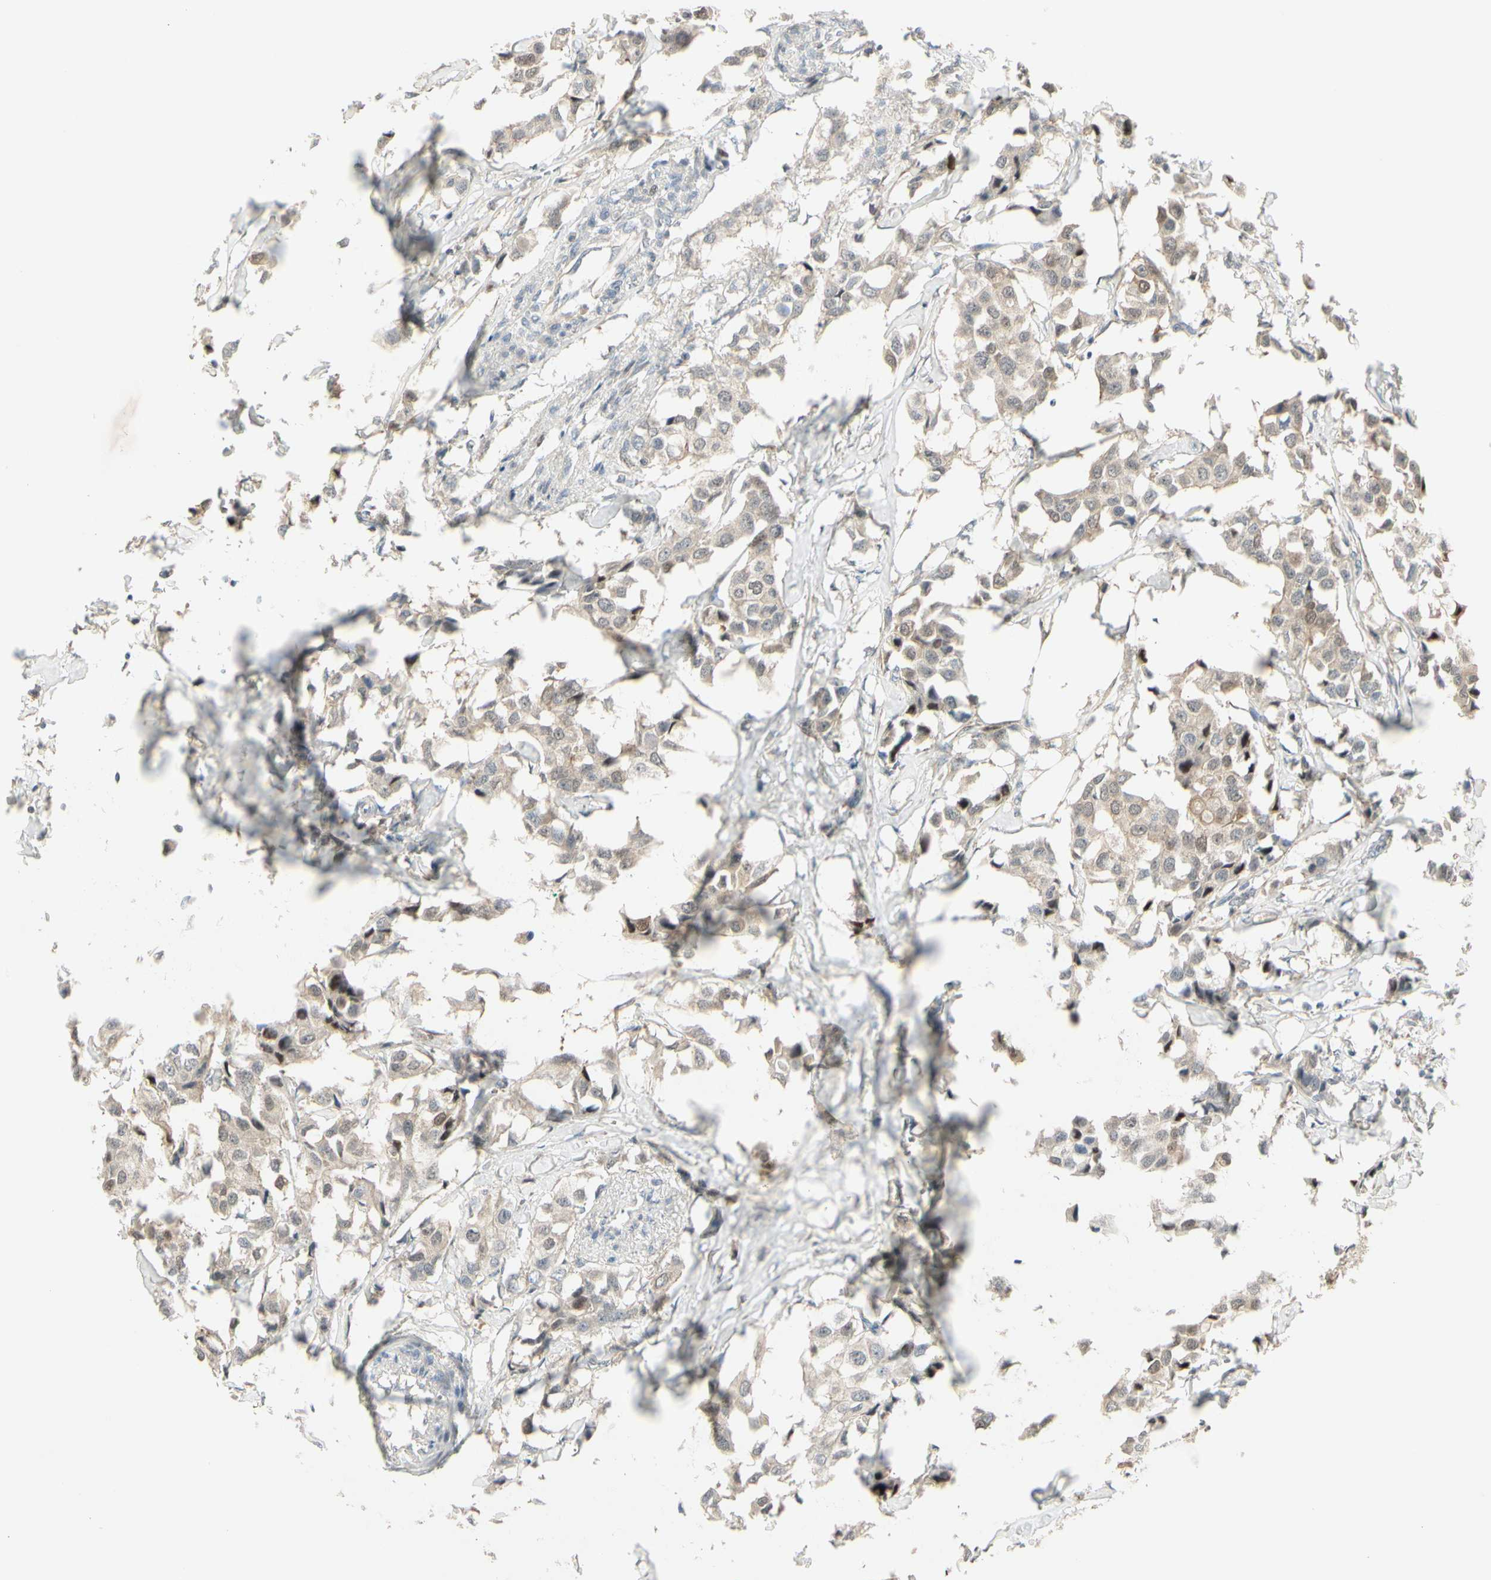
{"staining": {"intensity": "weak", "quantity": "25%-75%", "location": "cytoplasmic/membranous"}, "tissue": "breast cancer", "cell_type": "Tumor cells", "image_type": "cancer", "snomed": [{"axis": "morphology", "description": "Duct carcinoma"}, {"axis": "topography", "description": "Breast"}], "caption": "Immunohistochemistry (IHC) staining of breast cancer (invasive ductal carcinoma), which demonstrates low levels of weak cytoplasmic/membranous expression in approximately 25%-75% of tumor cells indicating weak cytoplasmic/membranous protein expression. The staining was performed using DAB (brown) for protein detection and nuclei were counterstained in hematoxylin (blue).", "gene": "FHDC1", "patient": {"sex": "female", "age": 80}}